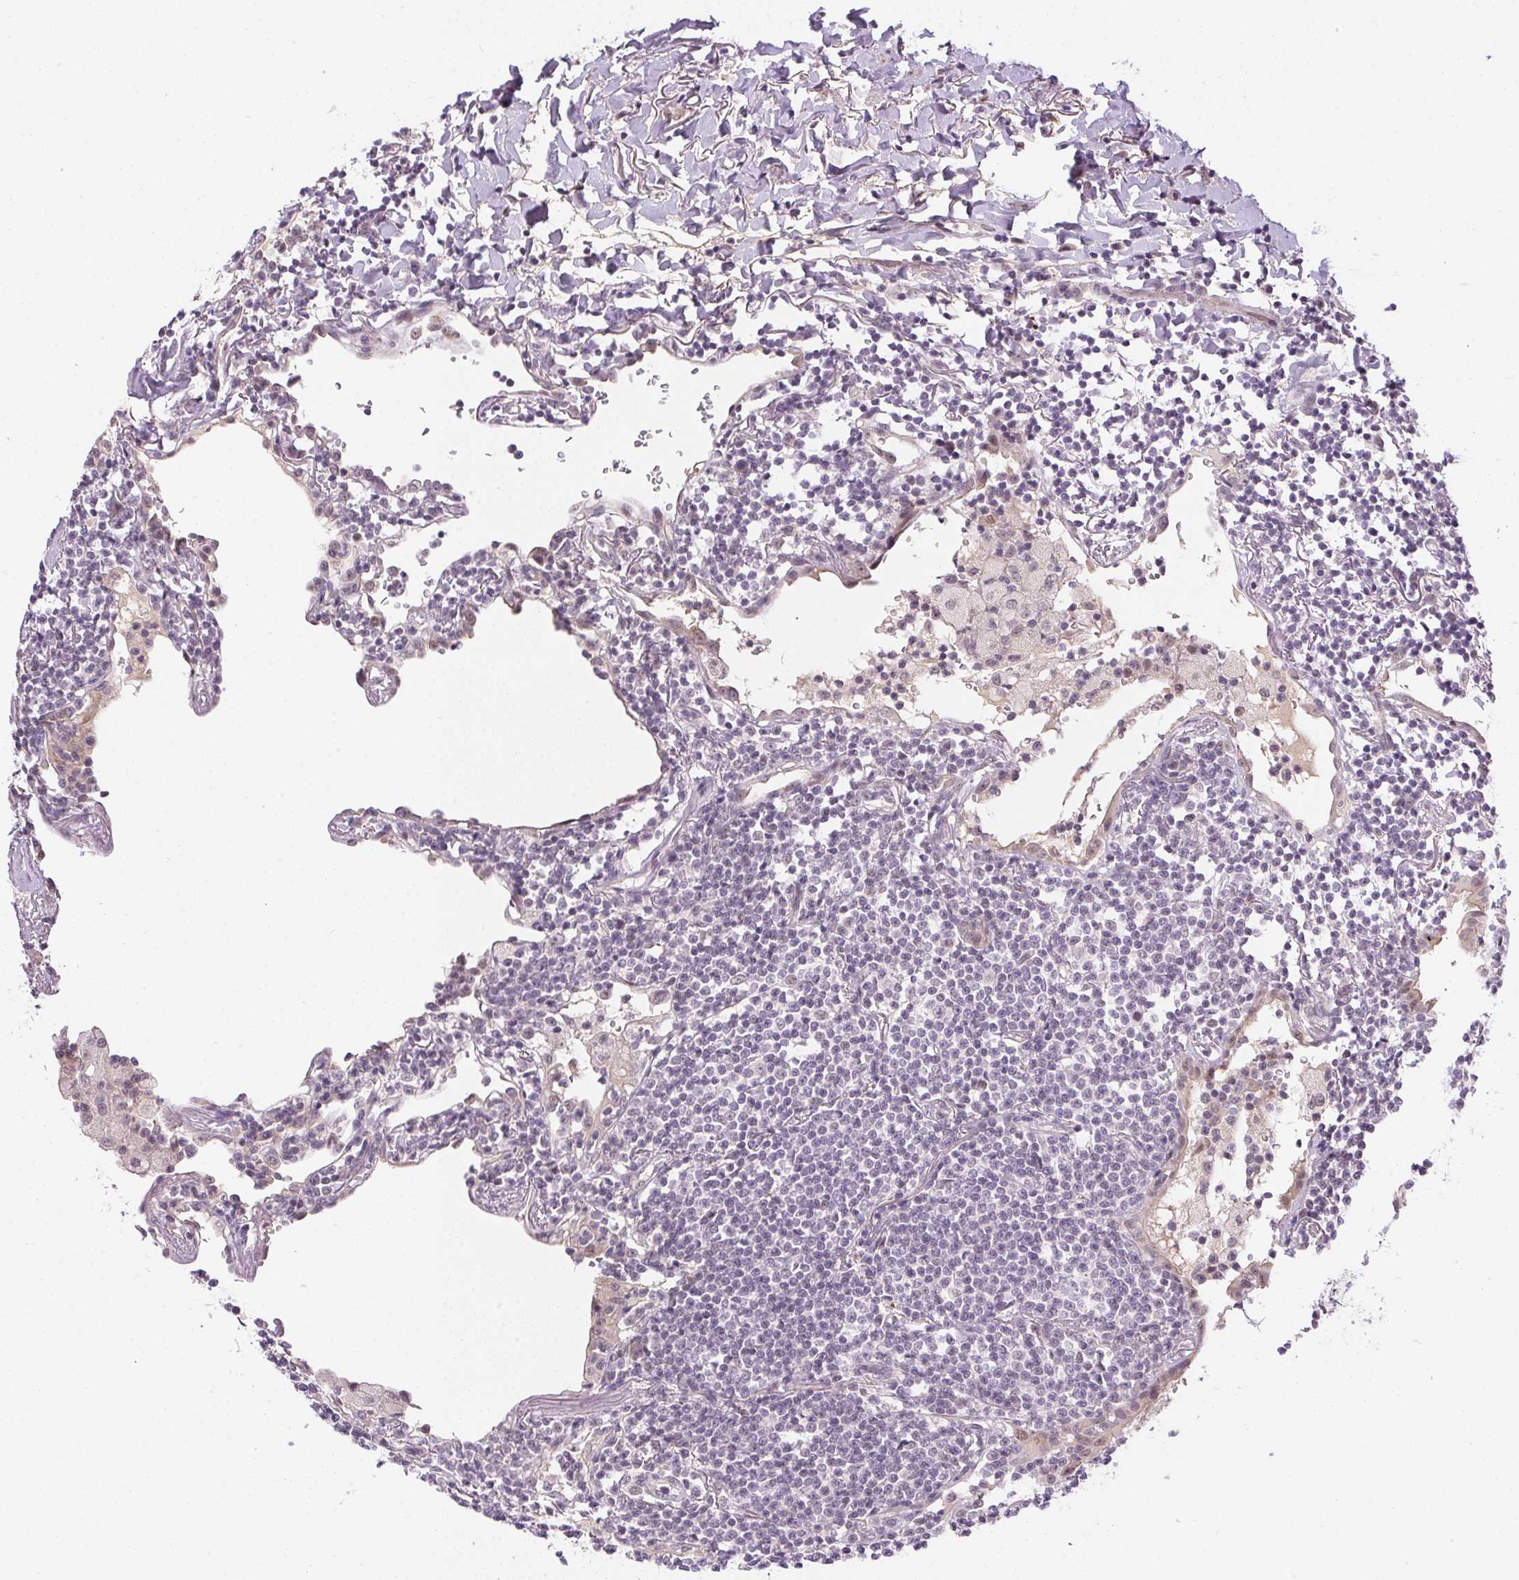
{"staining": {"intensity": "negative", "quantity": "none", "location": "none"}, "tissue": "lymphoma", "cell_type": "Tumor cells", "image_type": "cancer", "snomed": [{"axis": "morphology", "description": "Malignant lymphoma, non-Hodgkin's type, Low grade"}, {"axis": "topography", "description": "Lung"}], "caption": "Histopathology image shows no significant protein staining in tumor cells of malignant lymphoma, non-Hodgkin's type (low-grade).", "gene": "CFAP92", "patient": {"sex": "female", "age": 71}}